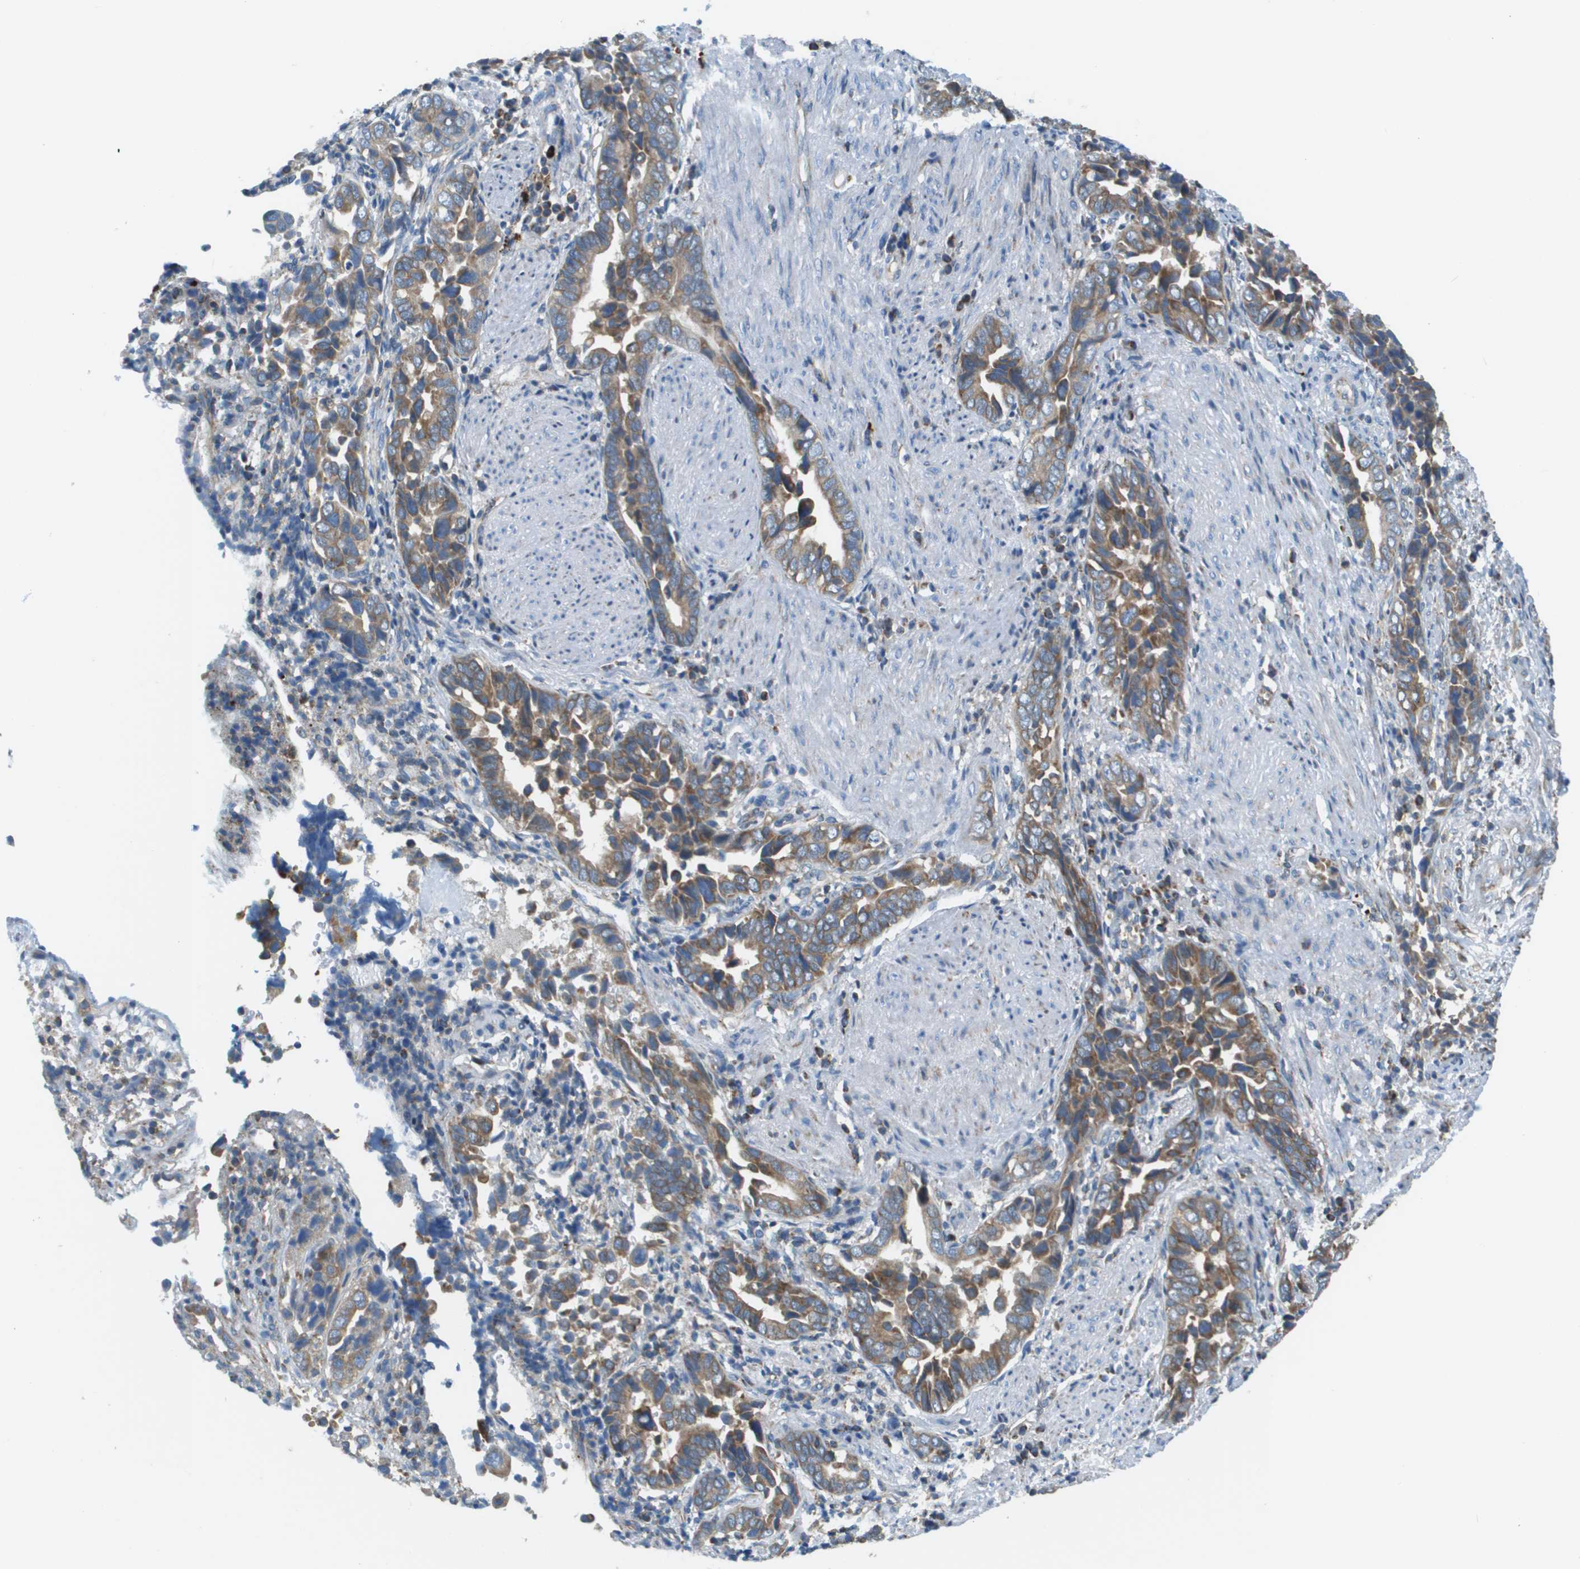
{"staining": {"intensity": "moderate", "quantity": ">75%", "location": "cytoplasmic/membranous"}, "tissue": "liver cancer", "cell_type": "Tumor cells", "image_type": "cancer", "snomed": [{"axis": "morphology", "description": "Cholangiocarcinoma"}, {"axis": "topography", "description": "Liver"}], "caption": "Protein expression analysis of liver cholangiocarcinoma displays moderate cytoplasmic/membranous expression in approximately >75% of tumor cells.", "gene": "TAOK3", "patient": {"sex": "female", "age": 79}}